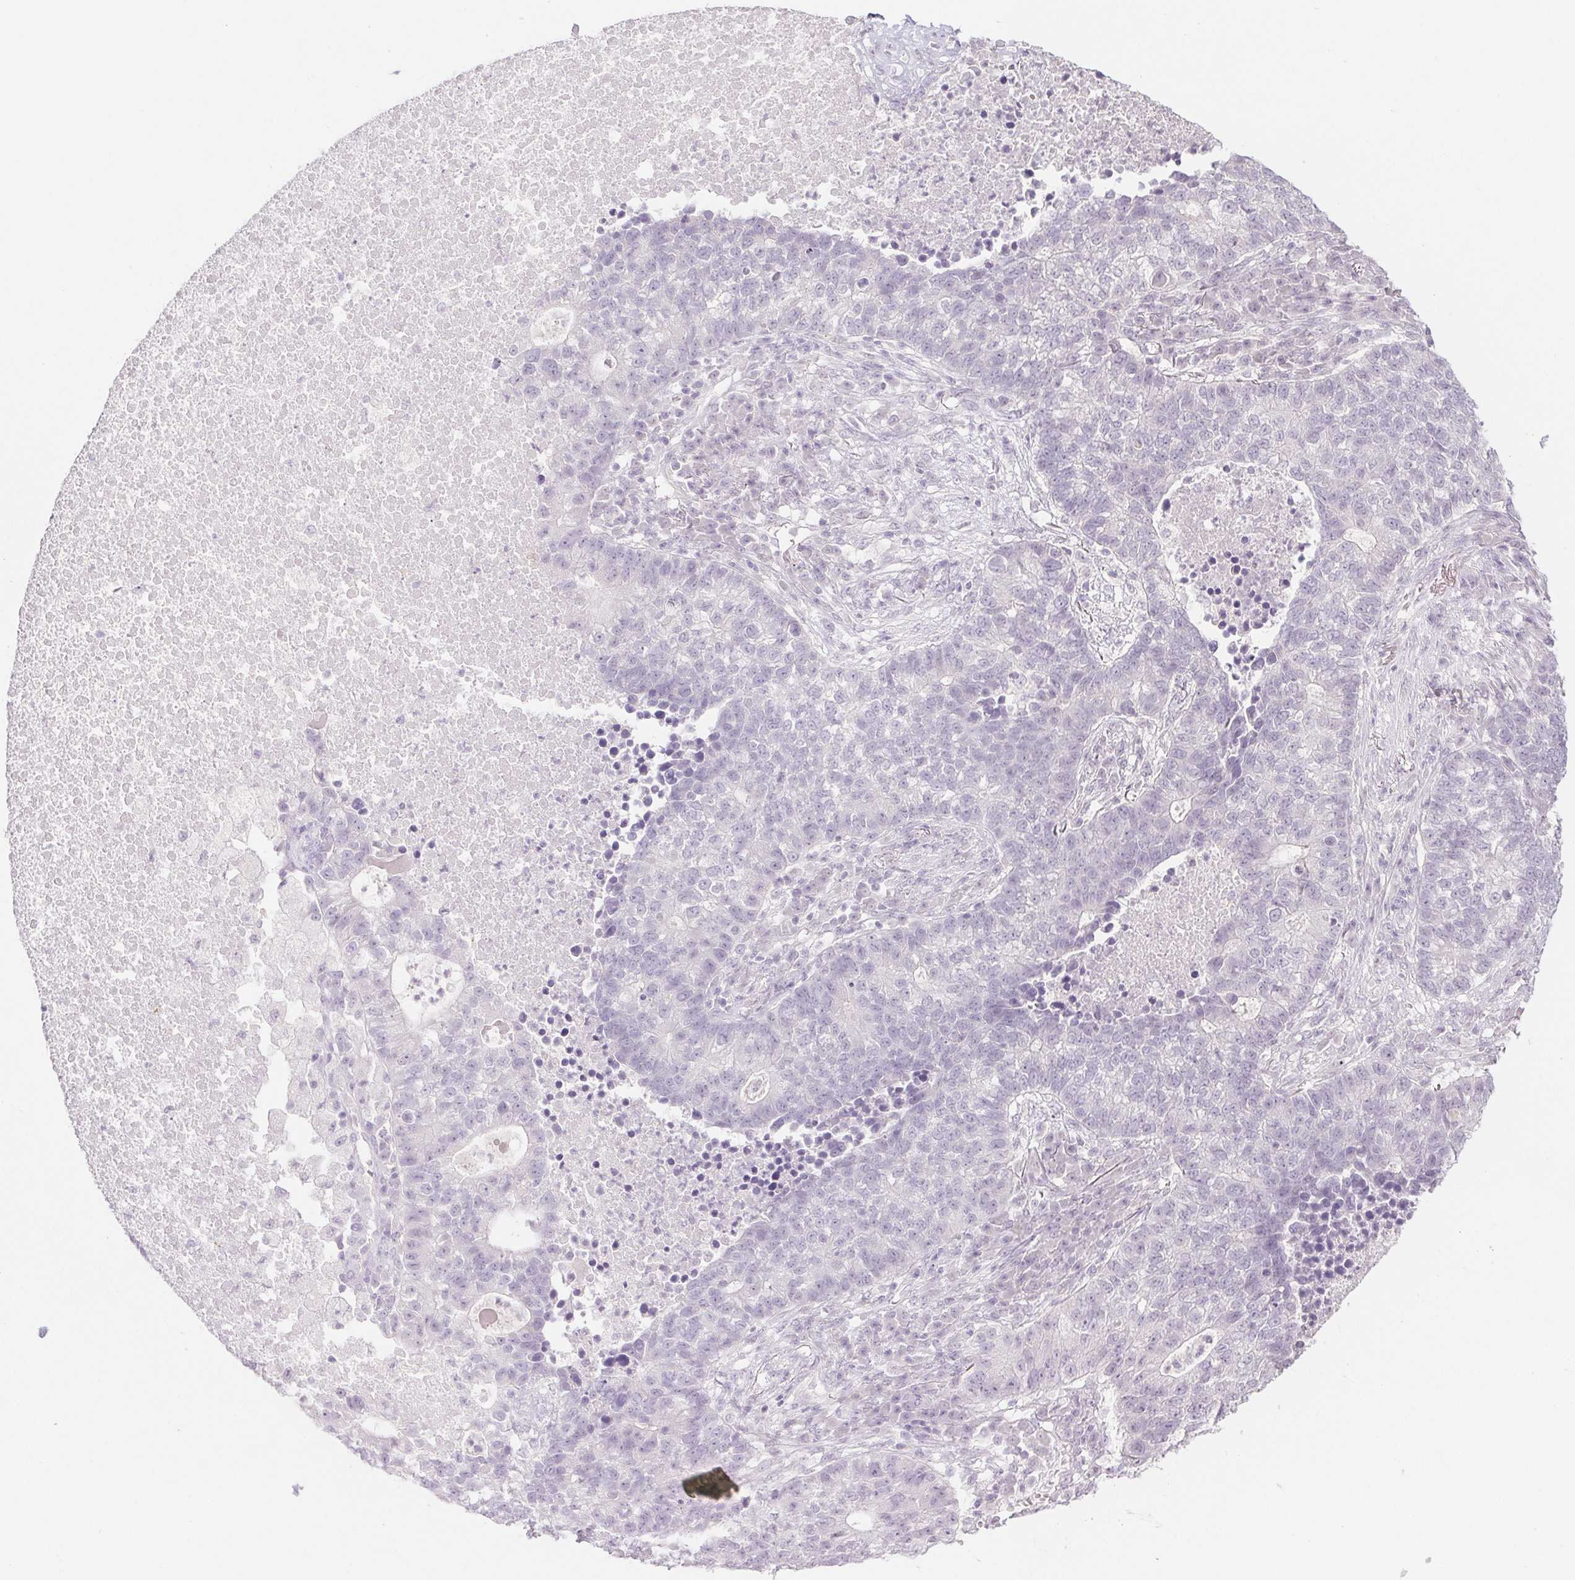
{"staining": {"intensity": "negative", "quantity": "none", "location": "none"}, "tissue": "lung cancer", "cell_type": "Tumor cells", "image_type": "cancer", "snomed": [{"axis": "morphology", "description": "Adenocarcinoma, NOS"}, {"axis": "topography", "description": "Lung"}], "caption": "Immunohistochemistry image of neoplastic tissue: human lung adenocarcinoma stained with DAB (3,3'-diaminobenzidine) displays no significant protein staining in tumor cells. Brightfield microscopy of immunohistochemistry (IHC) stained with DAB (3,3'-diaminobenzidine) (brown) and hematoxylin (blue), captured at high magnification.", "gene": "PI3", "patient": {"sex": "male", "age": 57}}